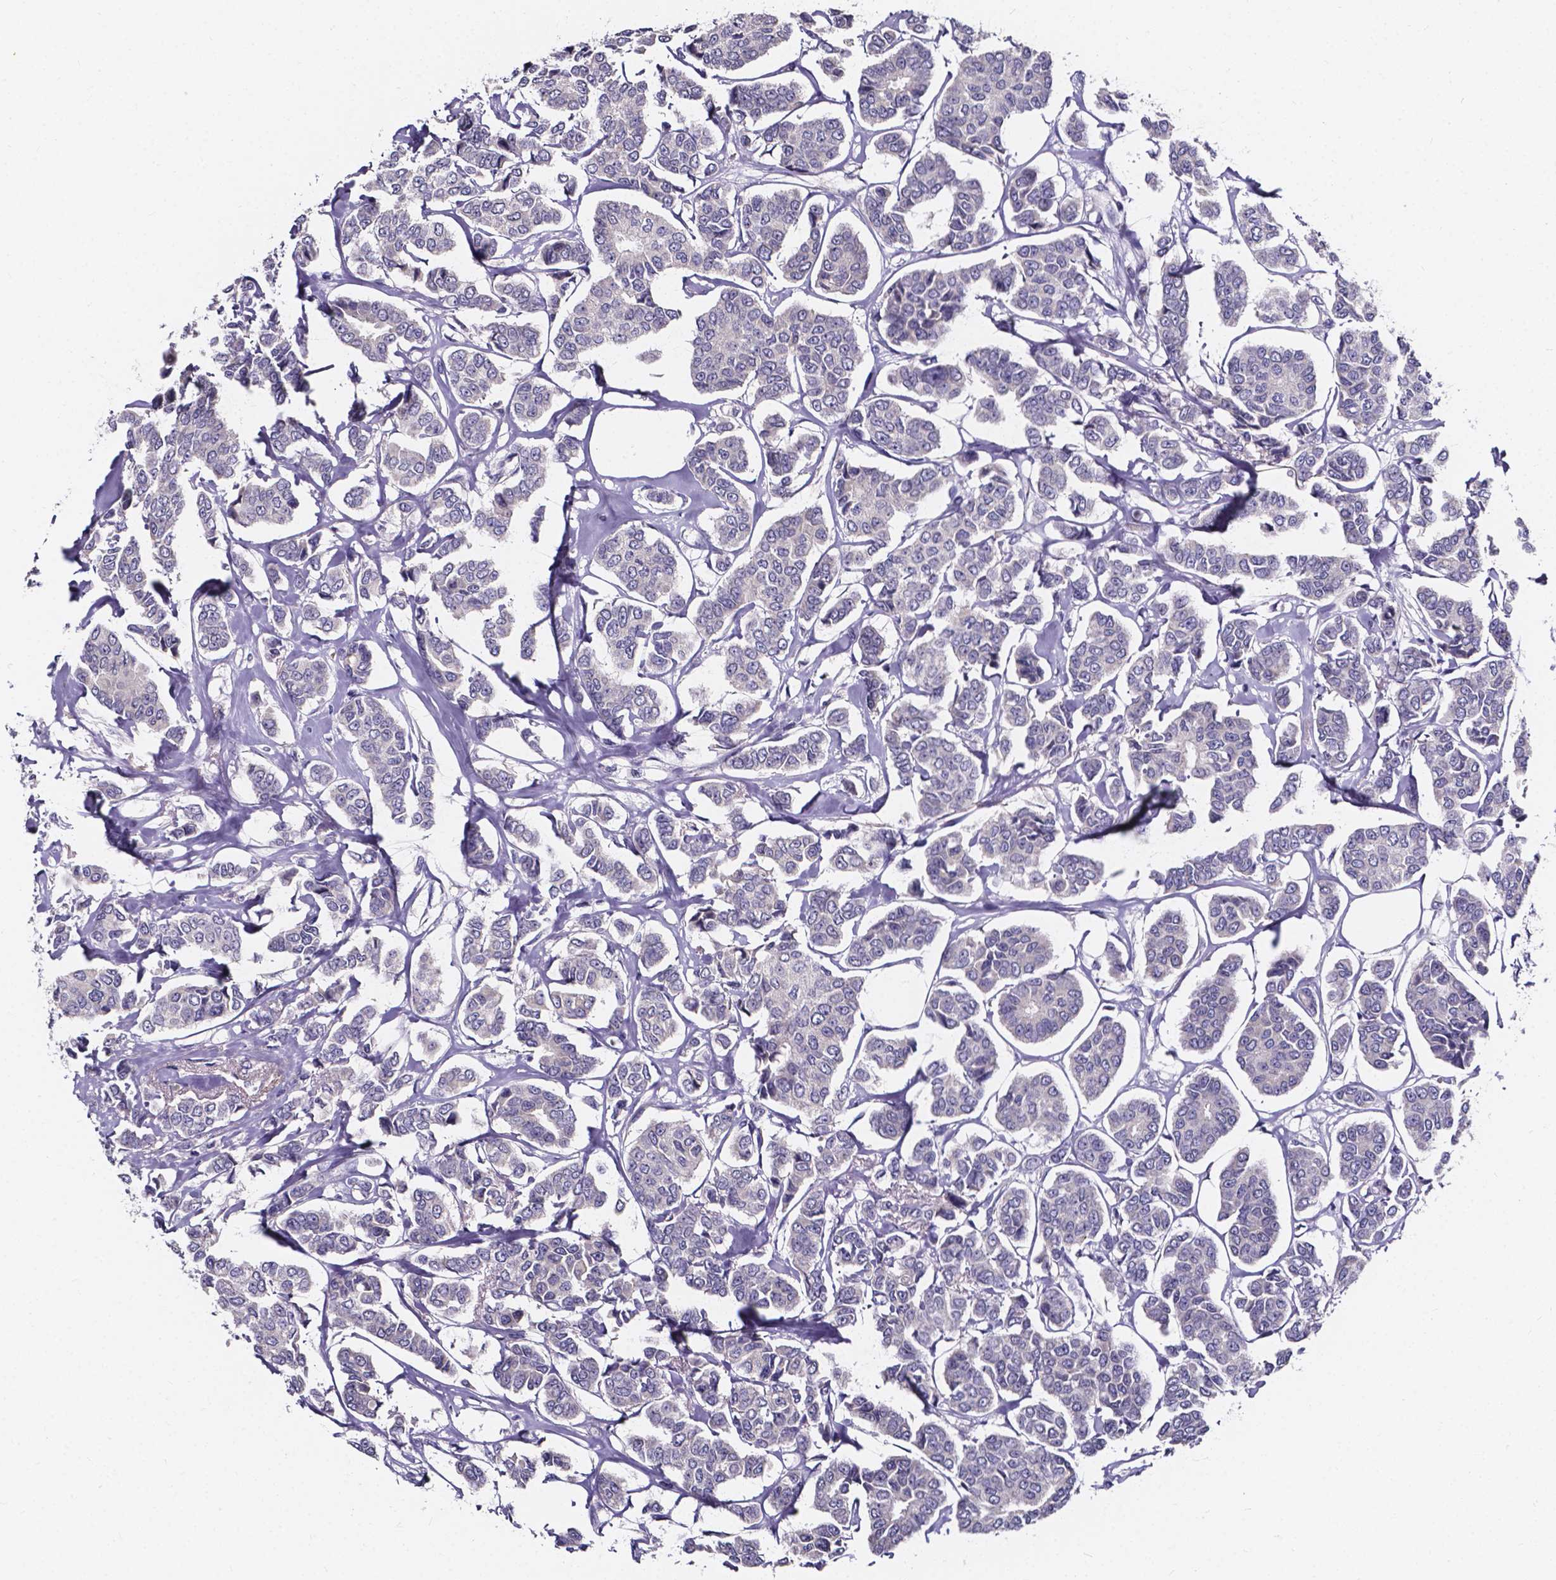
{"staining": {"intensity": "negative", "quantity": "none", "location": "none"}, "tissue": "breast cancer", "cell_type": "Tumor cells", "image_type": "cancer", "snomed": [{"axis": "morphology", "description": "Duct carcinoma"}, {"axis": "topography", "description": "Breast"}], "caption": "A high-resolution image shows immunohistochemistry (IHC) staining of breast invasive ductal carcinoma, which shows no significant staining in tumor cells. (DAB immunohistochemistry with hematoxylin counter stain).", "gene": "SPOCD1", "patient": {"sex": "female", "age": 94}}